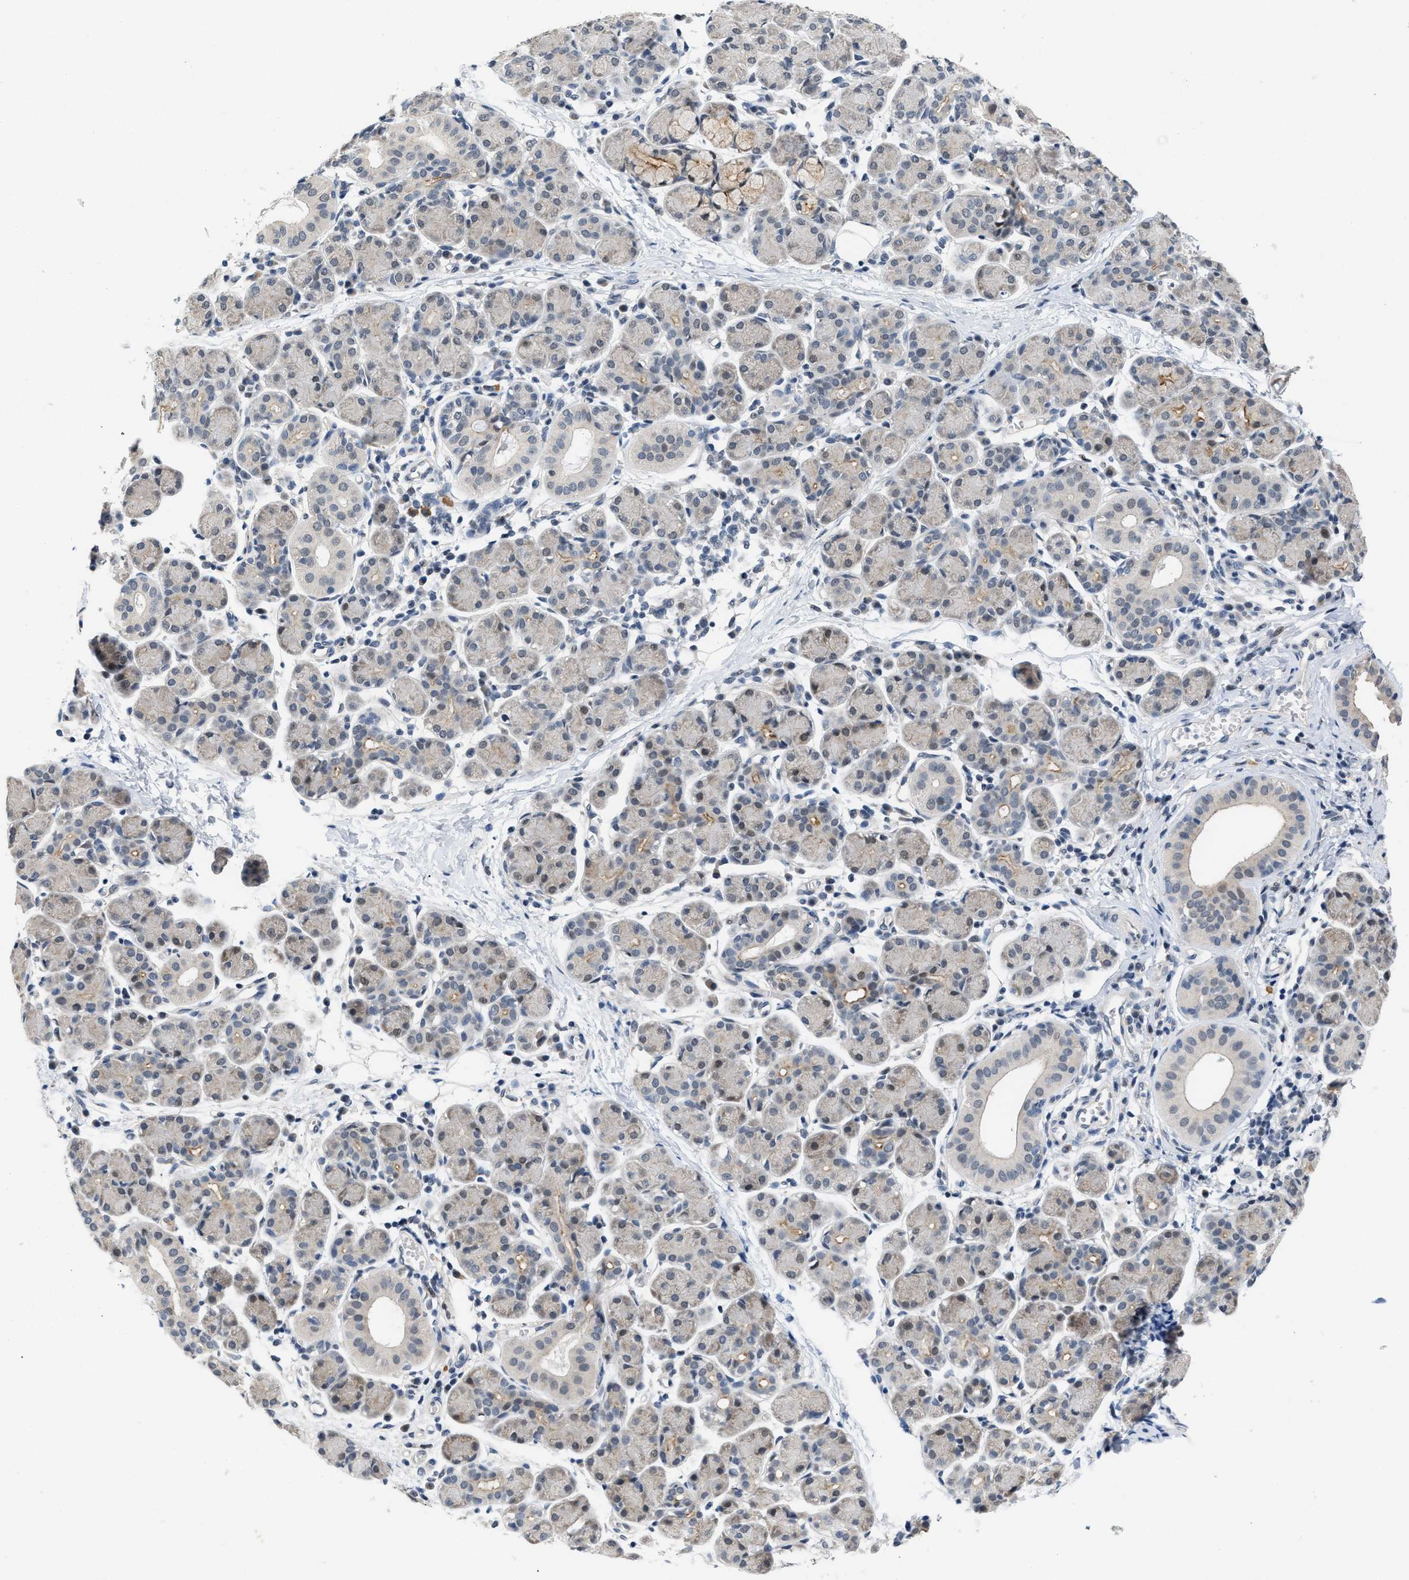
{"staining": {"intensity": "weak", "quantity": "<25%", "location": "cytoplasmic/membranous,nuclear"}, "tissue": "salivary gland", "cell_type": "Glandular cells", "image_type": "normal", "snomed": [{"axis": "morphology", "description": "Normal tissue, NOS"}, {"axis": "morphology", "description": "Inflammation, NOS"}, {"axis": "topography", "description": "Lymph node"}, {"axis": "topography", "description": "Salivary gland"}], "caption": "Glandular cells are negative for protein expression in unremarkable human salivary gland. The staining was performed using DAB (3,3'-diaminobenzidine) to visualize the protein expression in brown, while the nuclei were stained in blue with hematoxylin (Magnification: 20x).", "gene": "TXNRD3", "patient": {"sex": "male", "age": 3}}